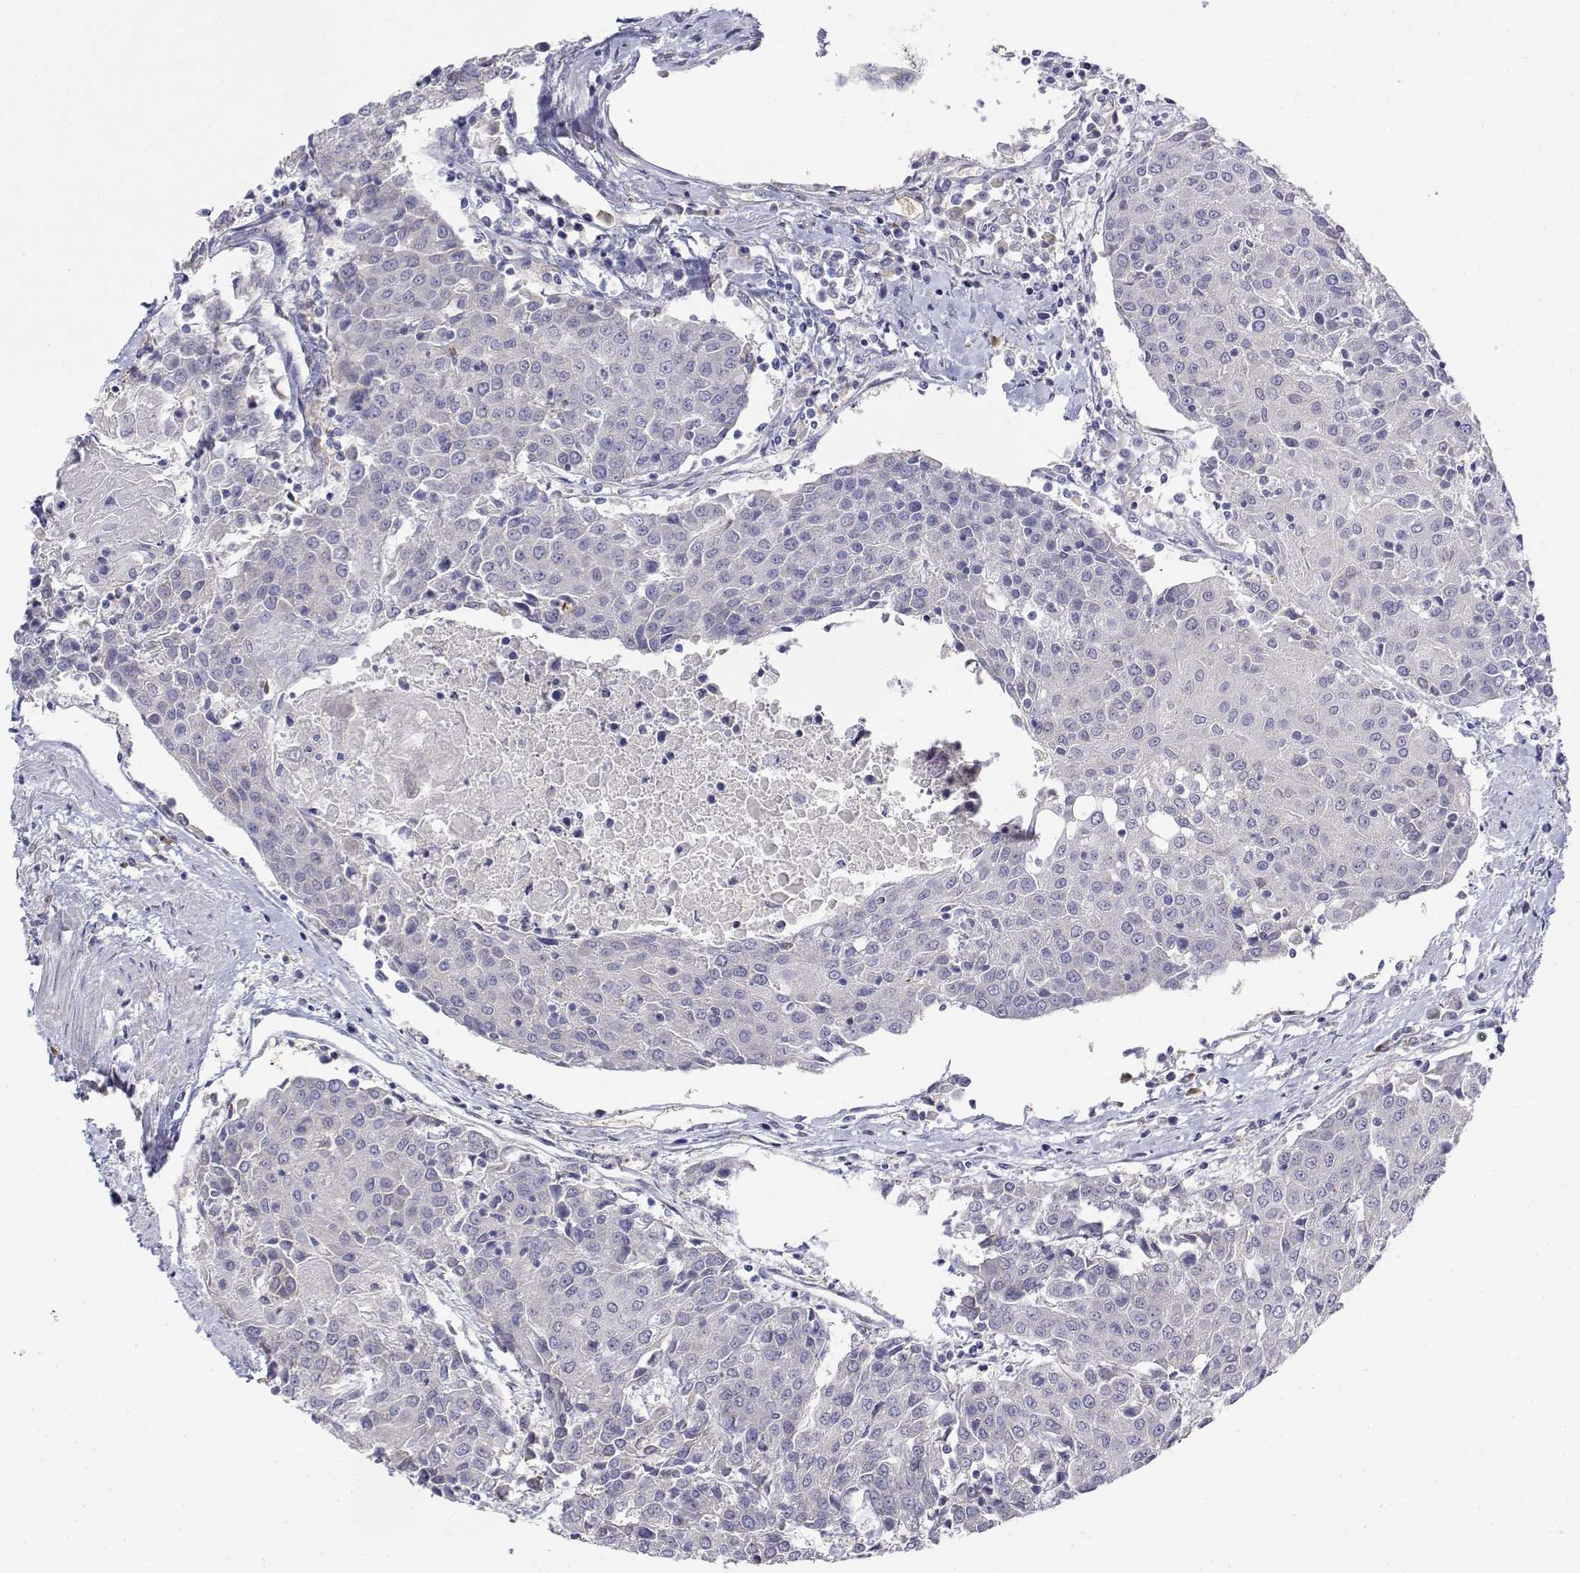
{"staining": {"intensity": "negative", "quantity": "none", "location": "none"}, "tissue": "urothelial cancer", "cell_type": "Tumor cells", "image_type": "cancer", "snomed": [{"axis": "morphology", "description": "Urothelial carcinoma, High grade"}, {"axis": "topography", "description": "Urinary bladder"}], "caption": "Tumor cells show no significant staining in urothelial cancer.", "gene": "CADM1", "patient": {"sex": "female", "age": 85}}